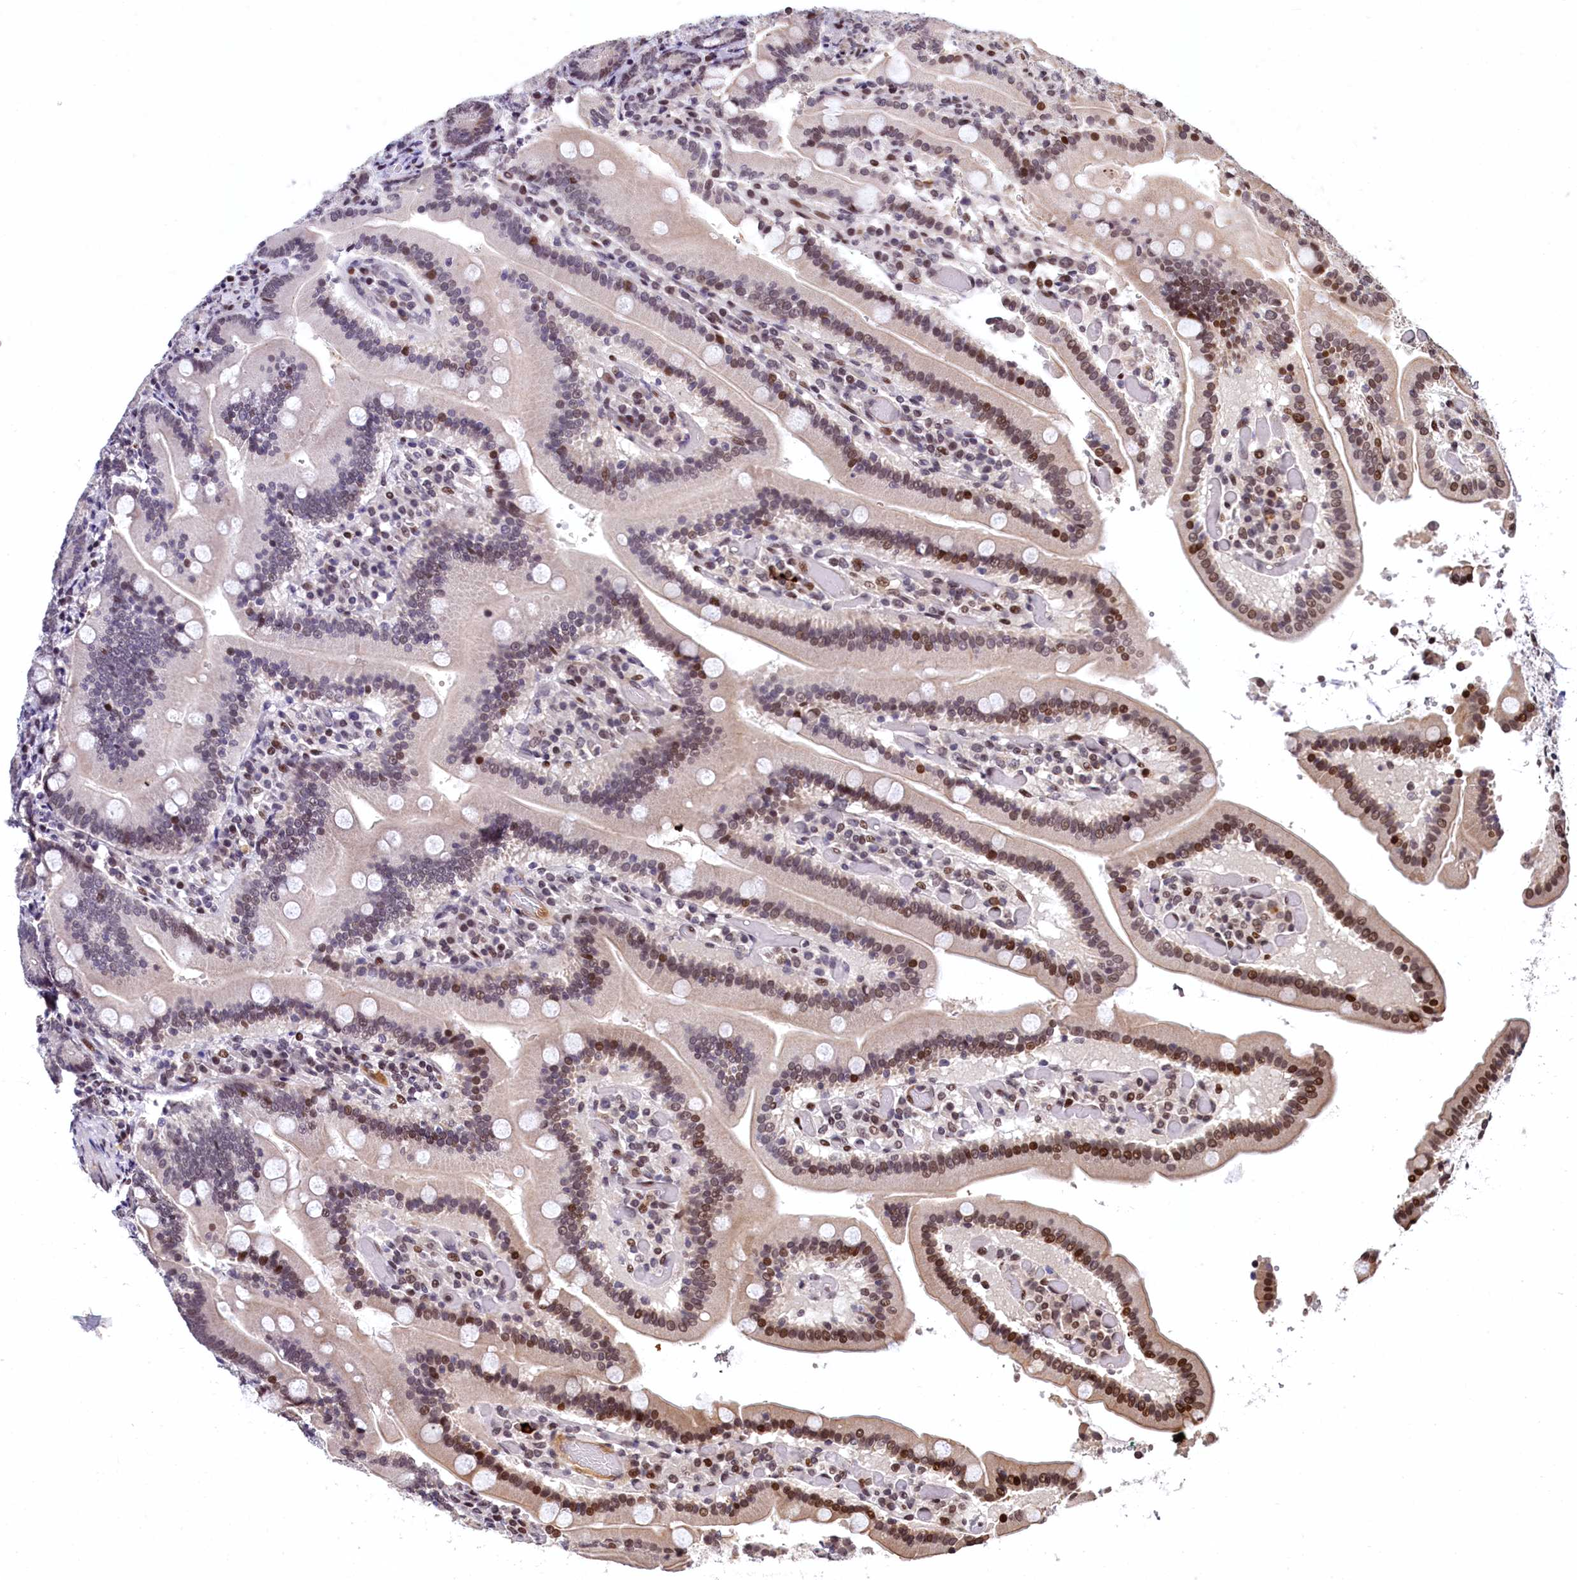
{"staining": {"intensity": "moderate", "quantity": "25%-75%", "location": "cytoplasmic/membranous,nuclear"}, "tissue": "duodenum", "cell_type": "Glandular cells", "image_type": "normal", "snomed": [{"axis": "morphology", "description": "Normal tissue, NOS"}, {"axis": "topography", "description": "Duodenum"}], "caption": "This is a histology image of immunohistochemistry (IHC) staining of benign duodenum, which shows moderate staining in the cytoplasmic/membranous,nuclear of glandular cells.", "gene": "FAM217B", "patient": {"sex": "female", "age": 62}}